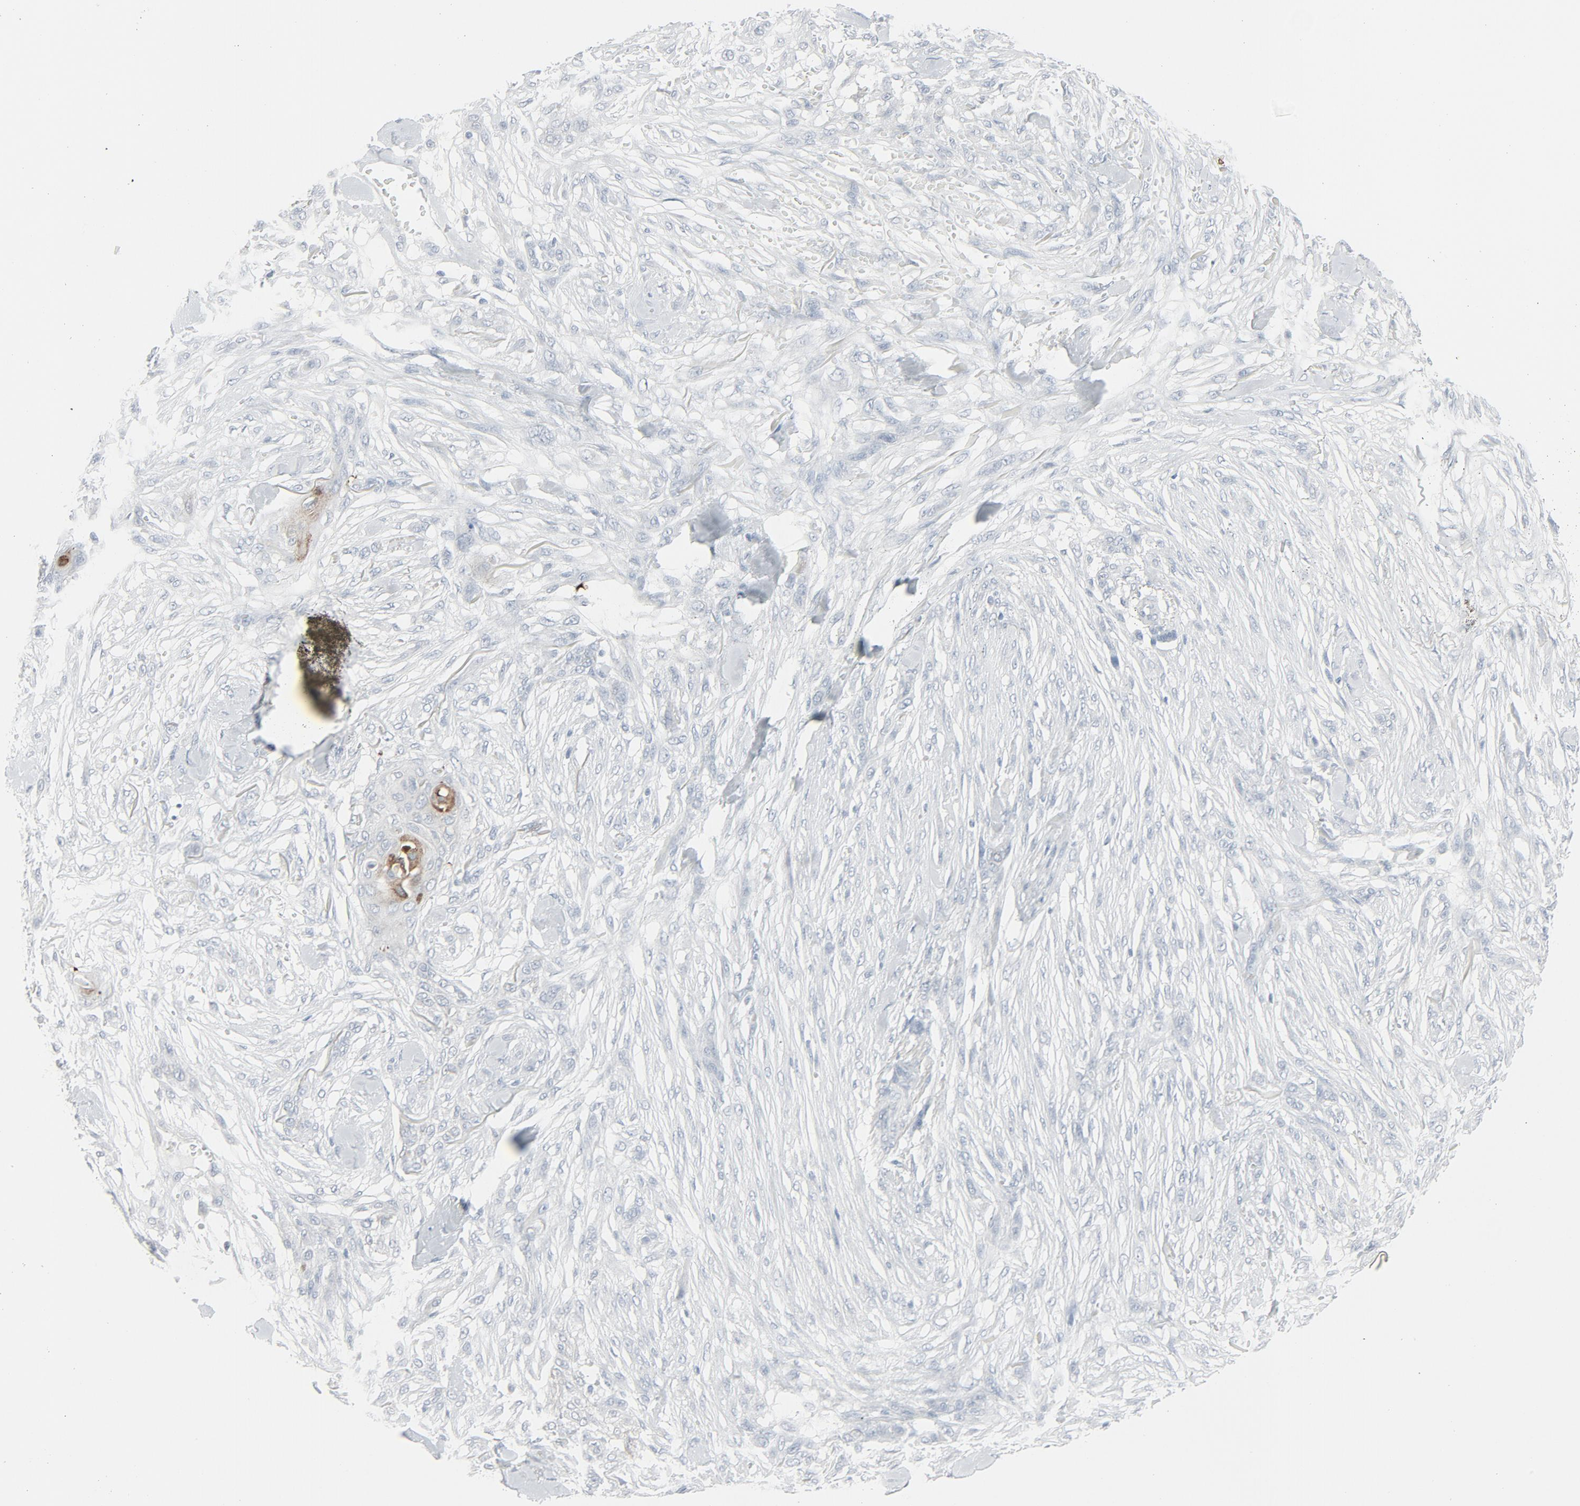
{"staining": {"intensity": "moderate", "quantity": "<25%", "location": "cytoplasmic/membranous"}, "tissue": "skin cancer", "cell_type": "Tumor cells", "image_type": "cancer", "snomed": [{"axis": "morphology", "description": "Normal tissue, NOS"}, {"axis": "morphology", "description": "Squamous cell carcinoma, NOS"}, {"axis": "topography", "description": "Skin"}], "caption": "Skin squamous cell carcinoma stained with a protein marker demonstrates moderate staining in tumor cells.", "gene": "FGFR3", "patient": {"sex": "female", "age": 59}}